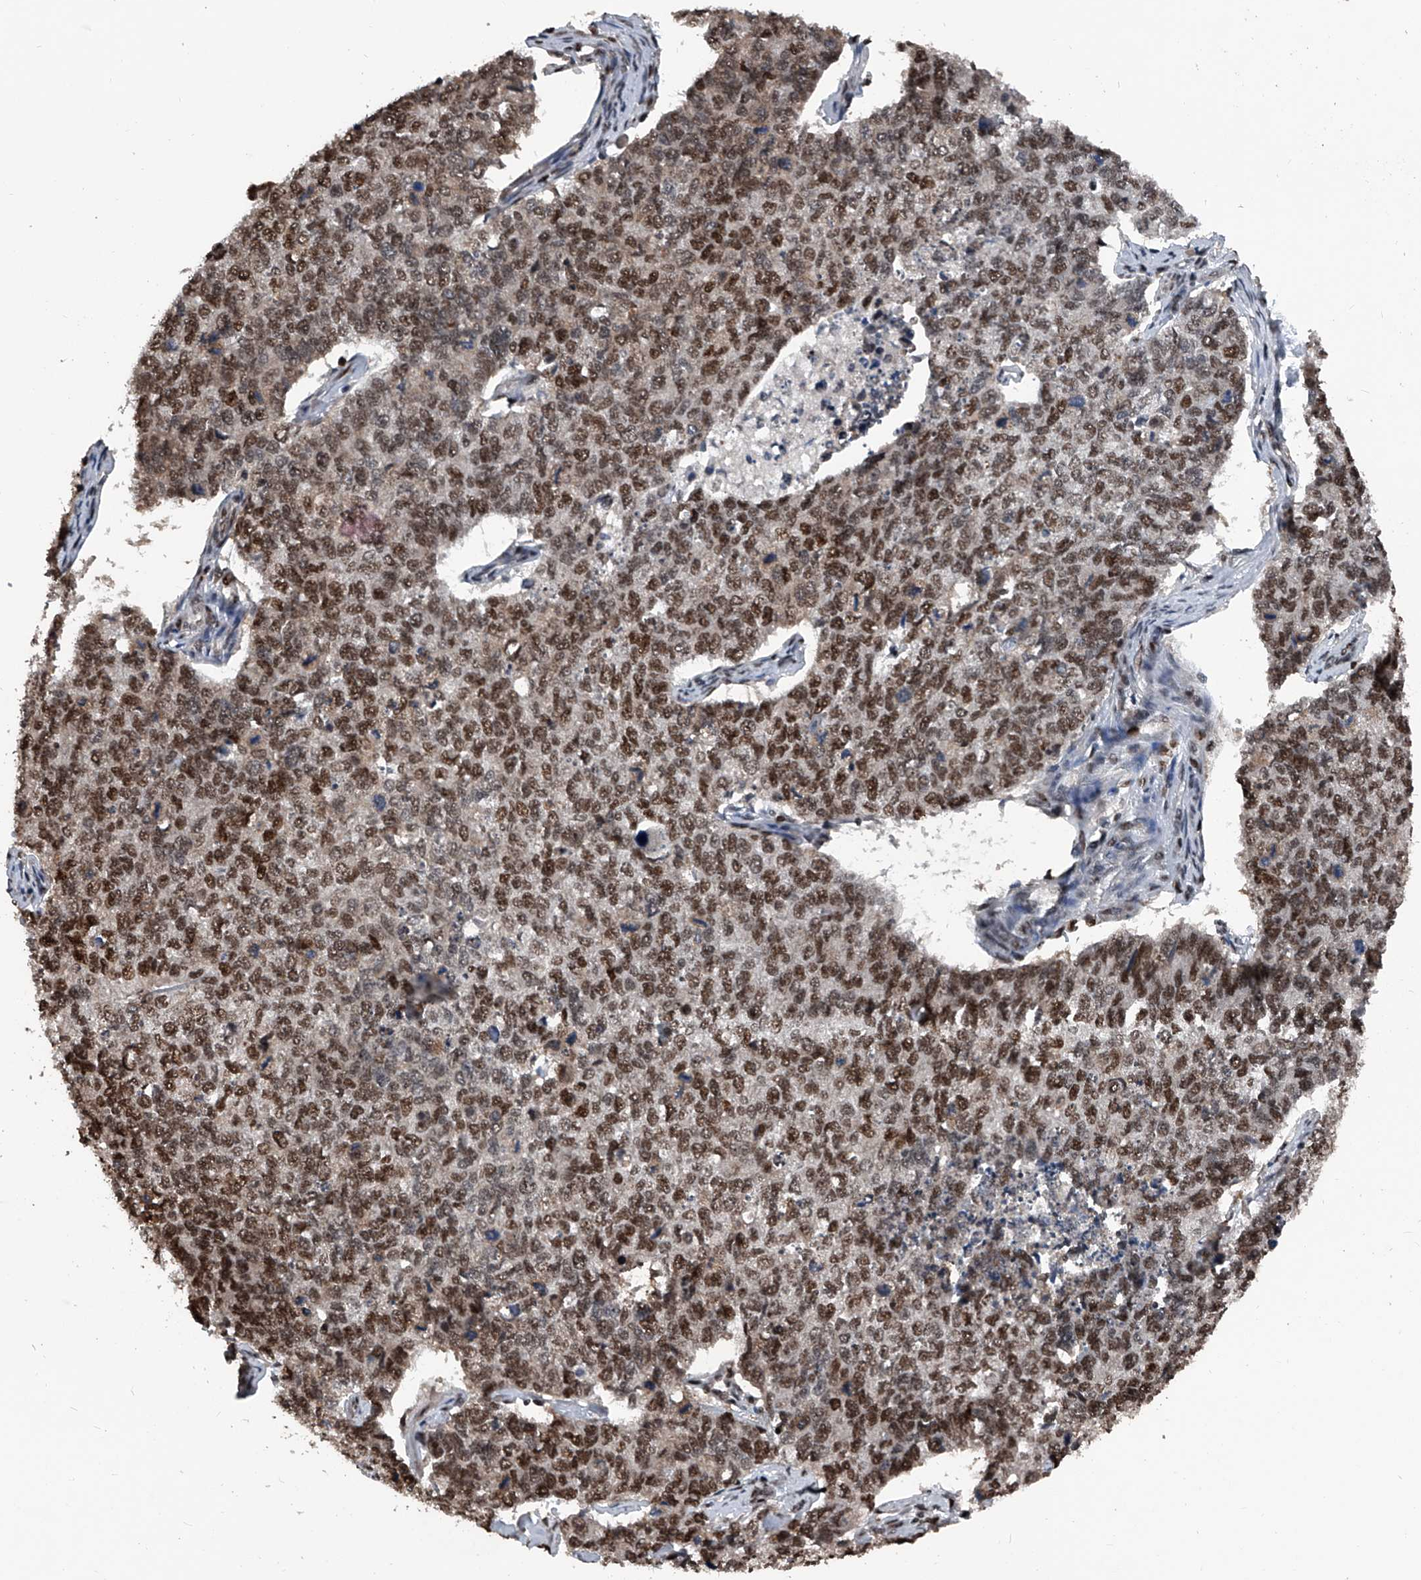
{"staining": {"intensity": "moderate", "quantity": ">75%", "location": "nuclear"}, "tissue": "cervical cancer", "cell_type": "Tumor cells", "image_type": "cancer", "snomed": [{"axis": "morphology", "description": "Squamous cell carcinoma, NOS"}, {"axis": "topography", "description": "Cervix"}], "caption": "IHC (DAB (3,3'-diaminobenzidine)) staining of human cervical cancer demonstrates moderate nuclear protein expression in approximately >75% of tumor cells. Immunohistochemistry (ihc) stains the protein in brown and the nuclei are stained blue.", "gene": "FKBP5", "patient": {"sex": "female", "age": 63}}